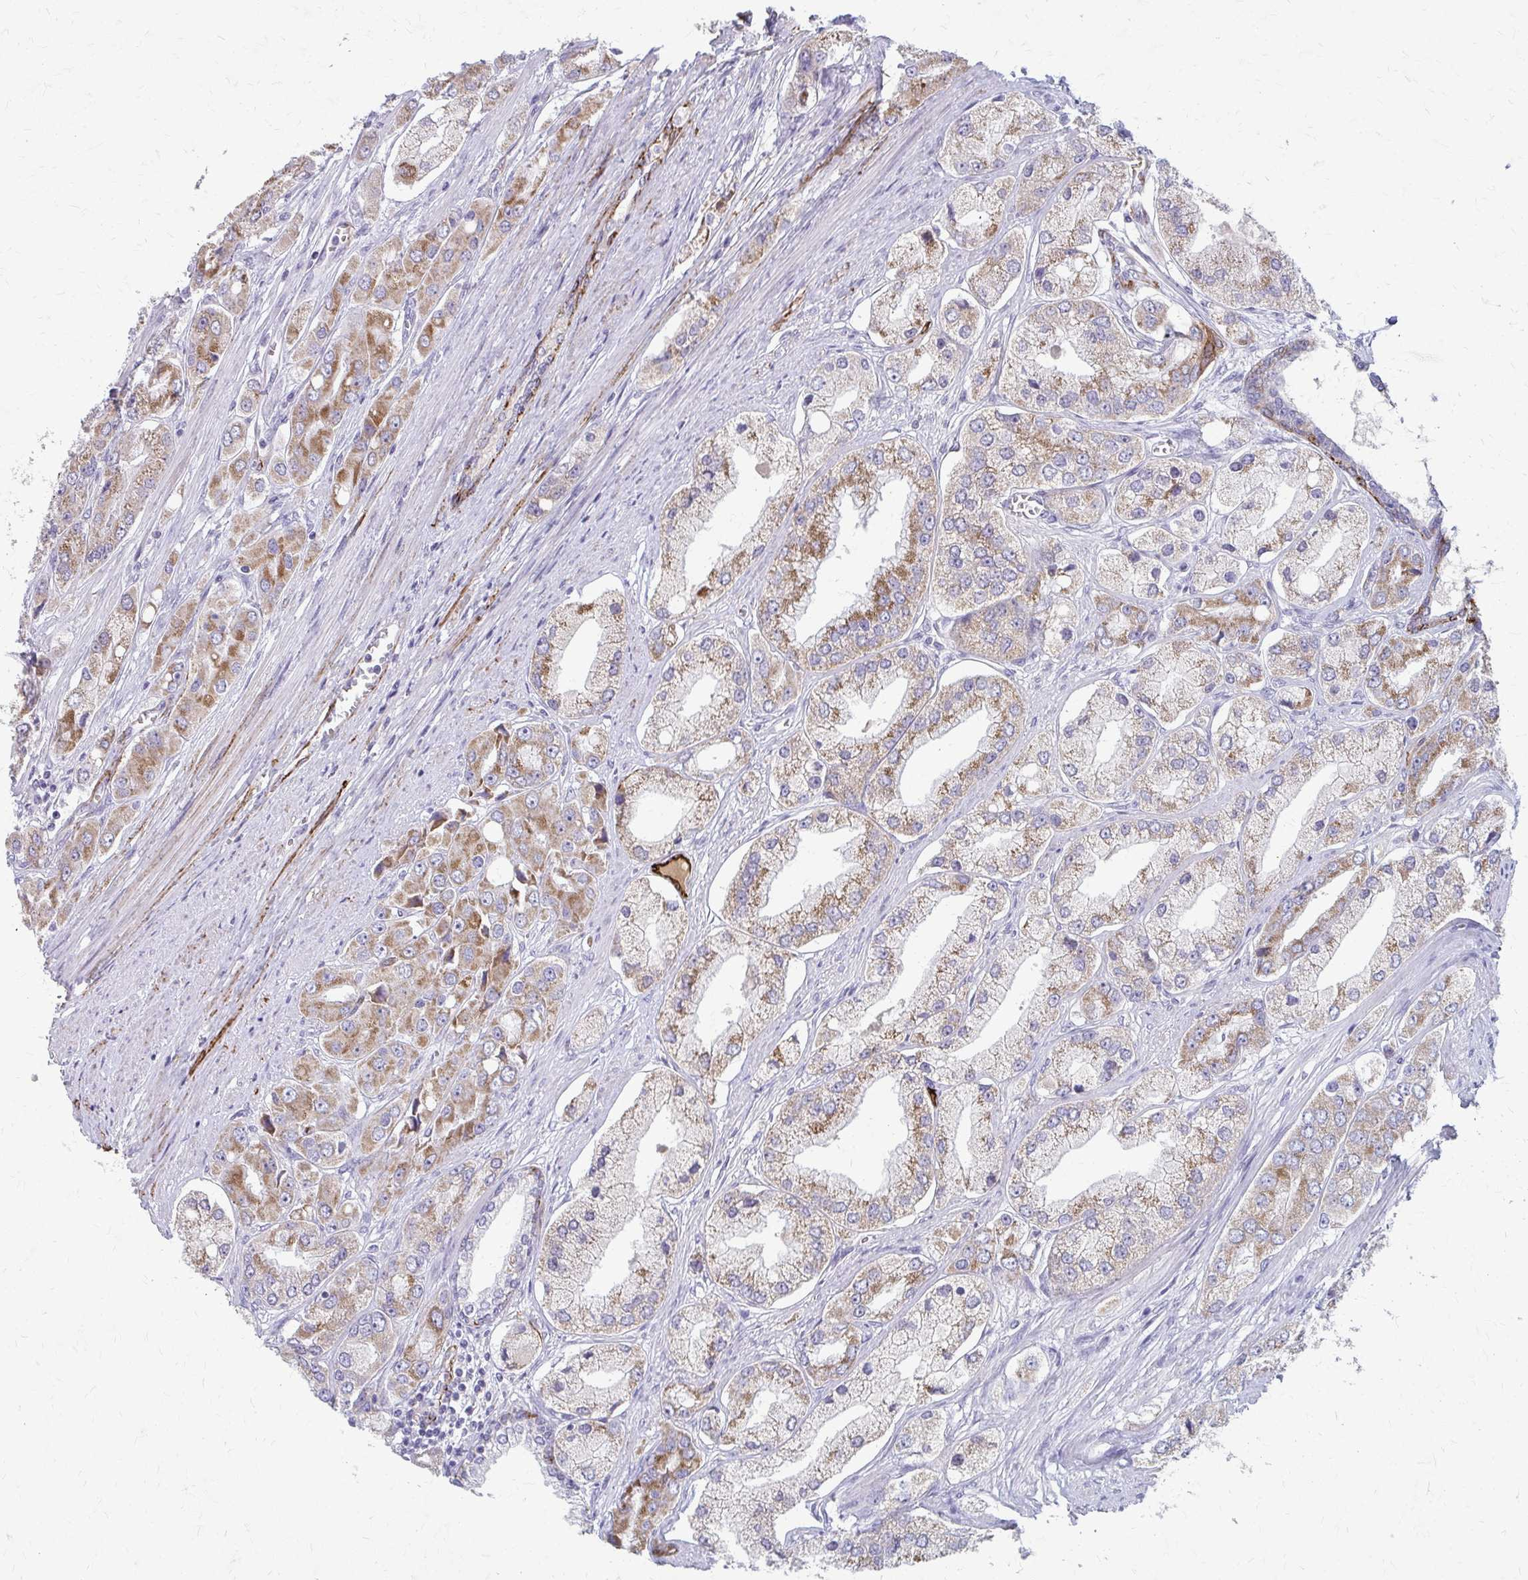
{"staining": {"intensity": "moderate", "quantity": ">75%", "location": "cytoplasmic/membranous"}, "tissue": "prostate cancer", "cell_type": "Tumor cells", "image_type": "cancer", "snomed": [{"axis": "morphology", "description": "Adenocarcinoma, Low grade"}, {"axis": "topography", "description": "Prostate"}], "caption": "IHC staining of prostate cancer (low-grade adenocarcinoma), which shows medium levels of moderate cytoplasmic/membranous staining in about >75% of tumor cells indicating moderate cytoplasmic/membranous protein staining. The staining was performed using DAB (3,3'-diaminobenzidine) (brown) for protein detection and nuclei were counterstained in hematoxylin (blue).", "gene": "ADIPOQ", "patient": {"sex": "male", "age": 69}}